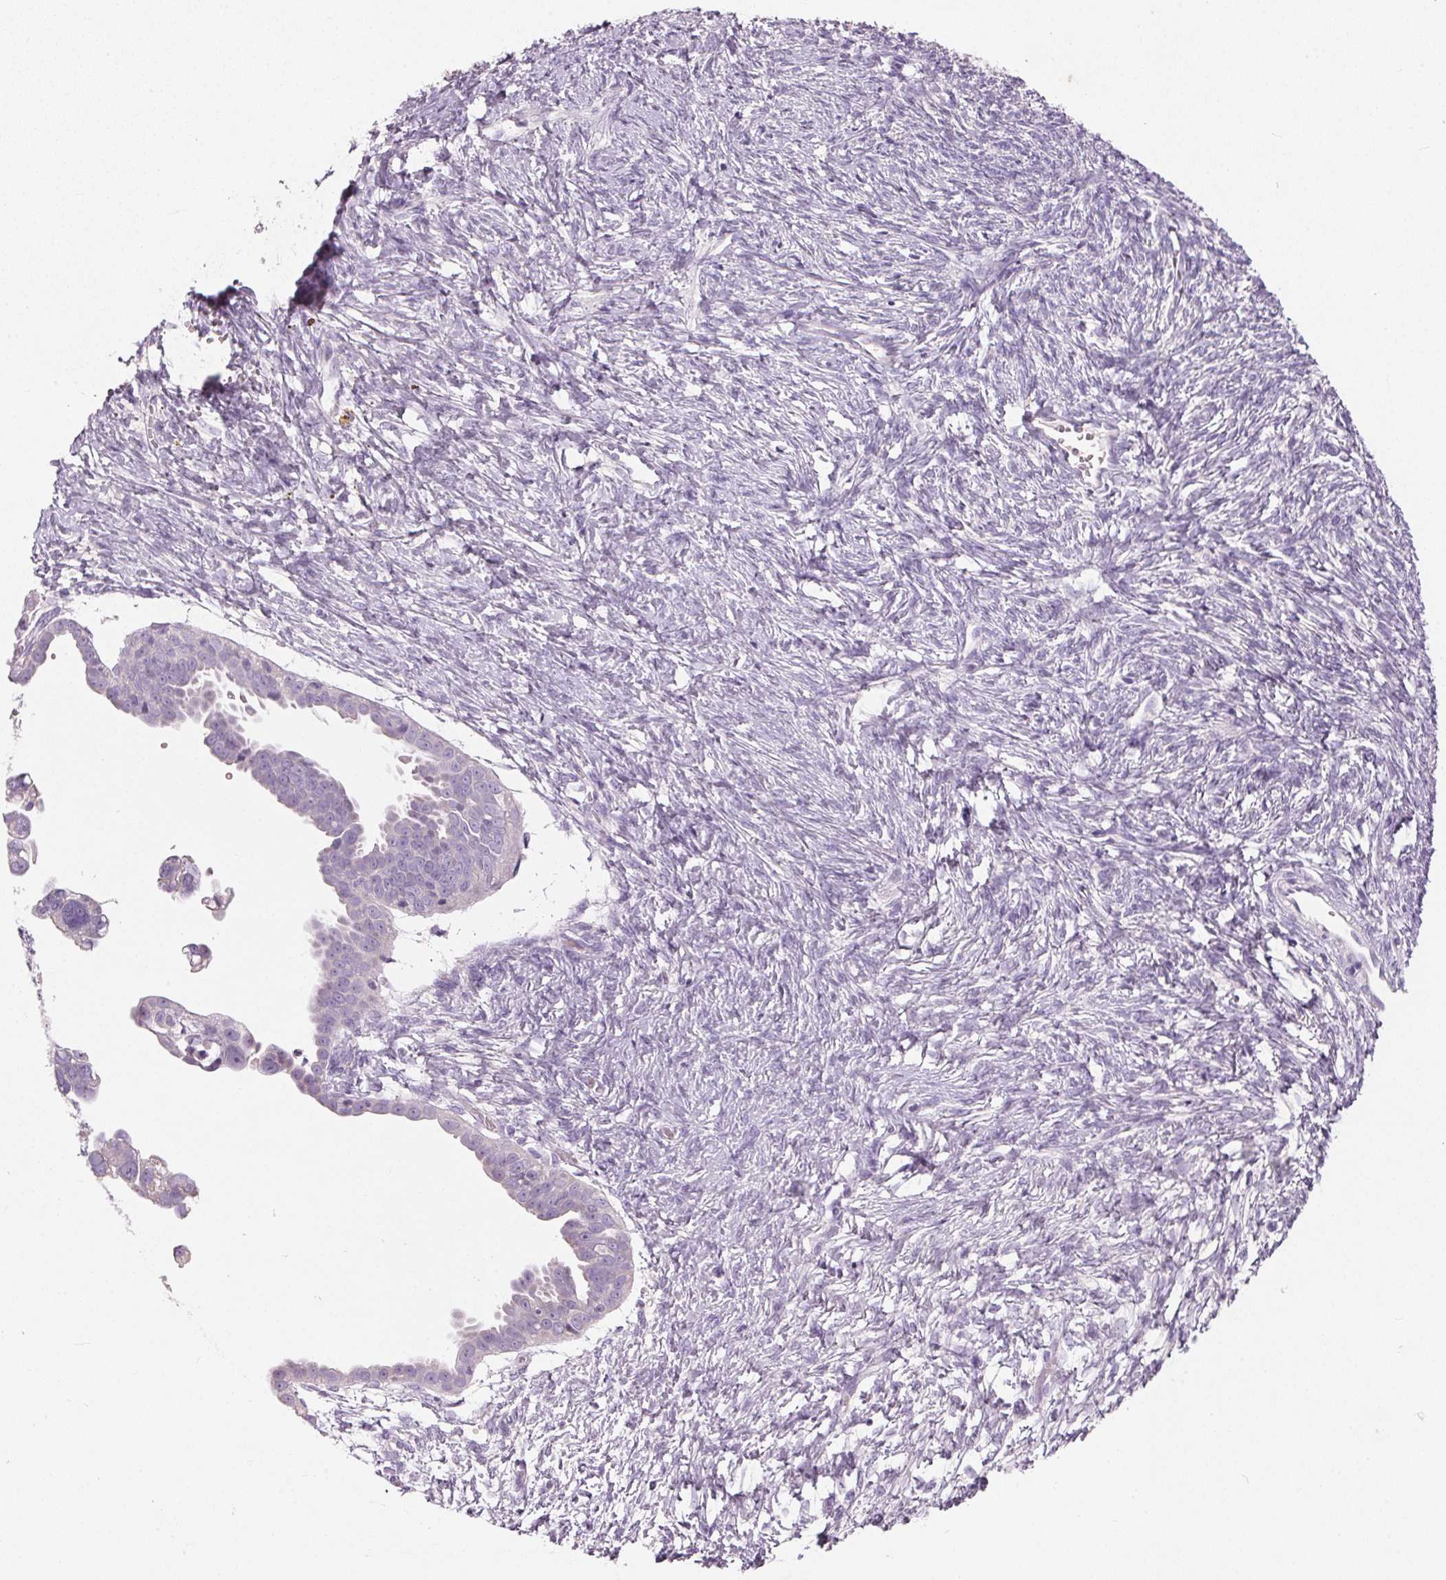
{"staining": {"intensity": "negative", "quantity": "none", "location": "none"}, "tissue": "ovarian cancer", "cell_type": "Tumor cells", "image_type": "cancer", "snomed": [{"axis": "morphology", "description": "Cystadenocarcinoma, serous, NOS"}, {"axis": "topography", "description": "Ovary"}], "caption": "Image shows no significant protein expression in tumor cells of ovarian cancer (serous cystadenocarcinoma).", "gene": "HSD17B1", "patient": {"sex": "female", "age": 59}}